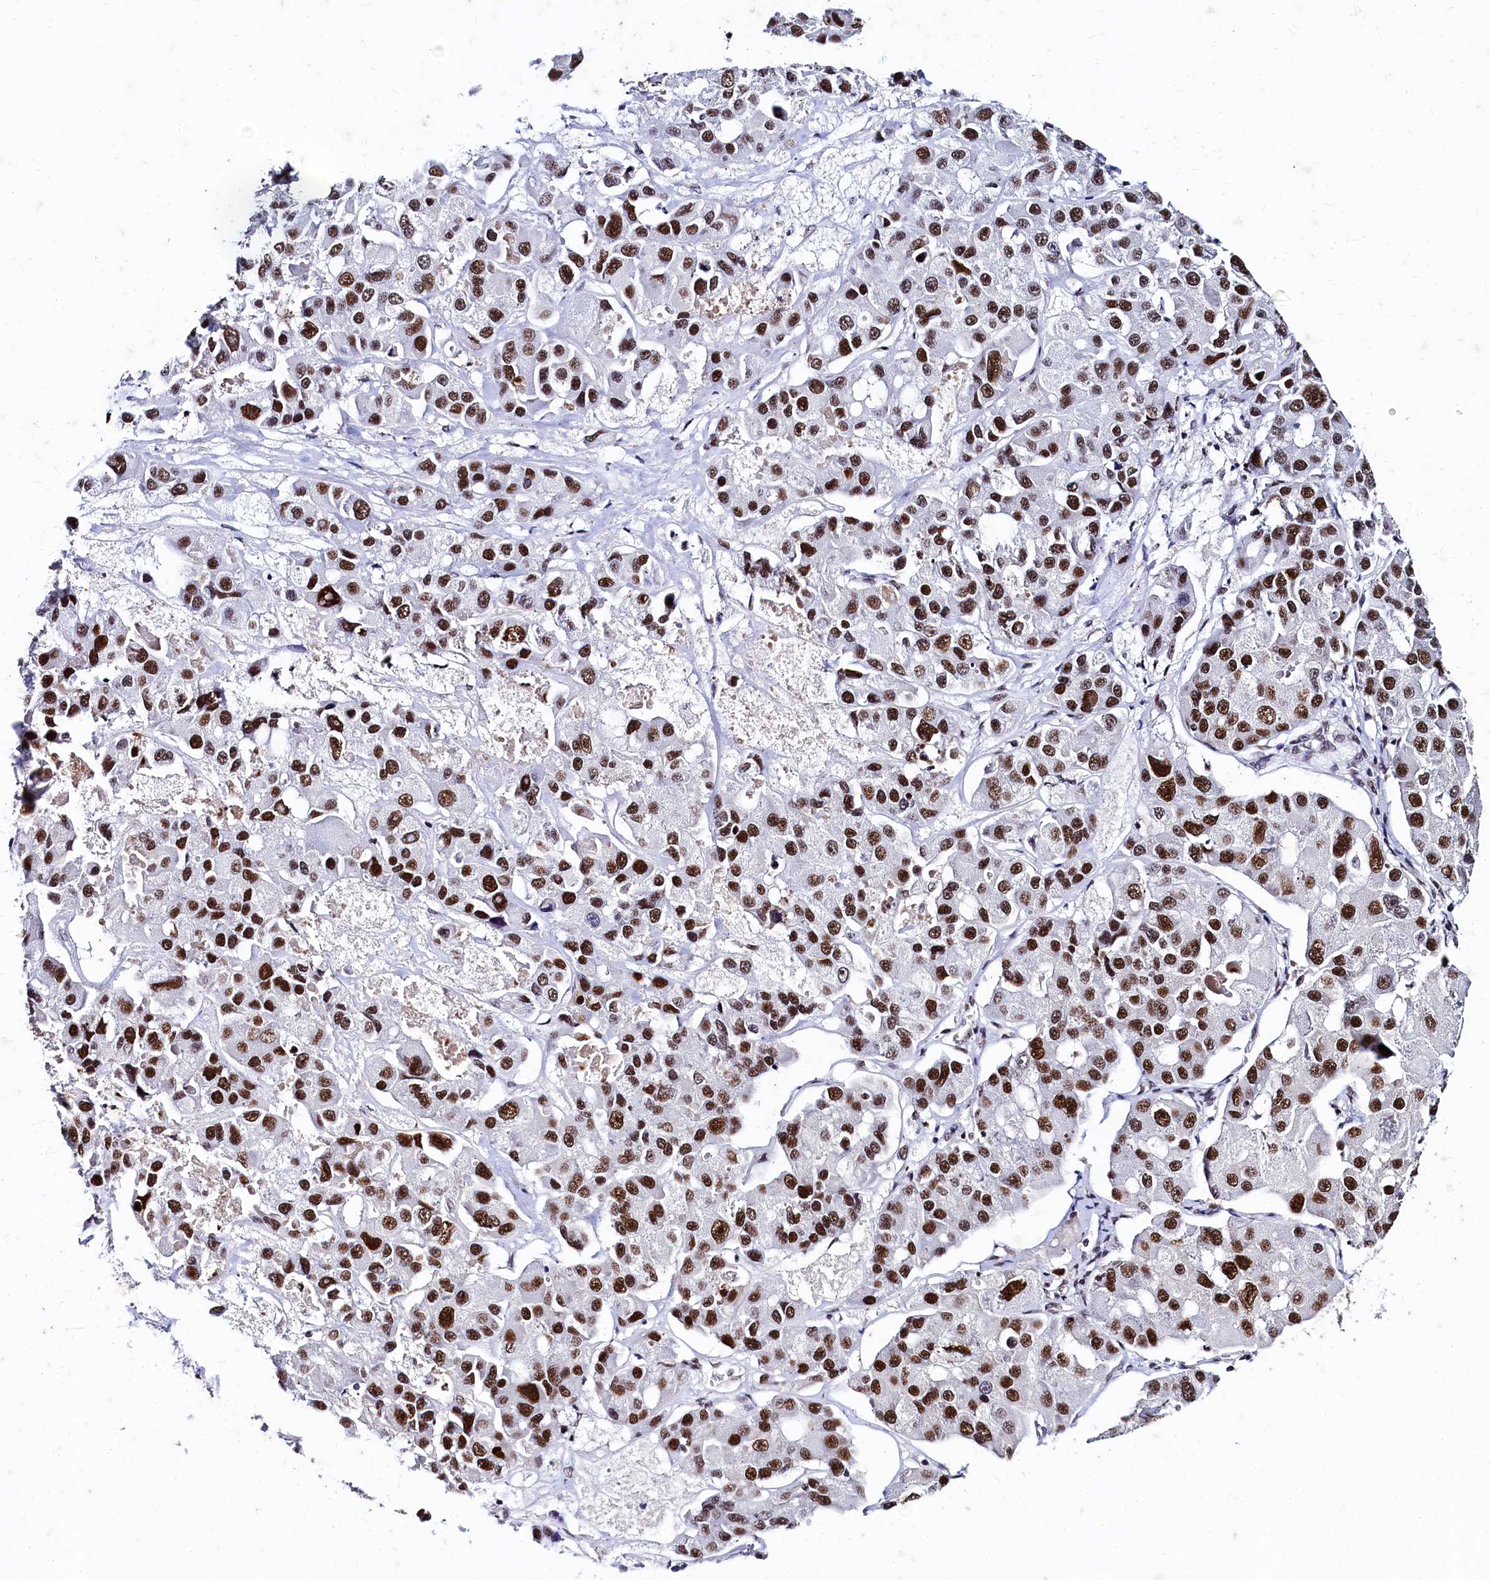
{"staining": {"intensity": "strong", "quantity": ">75%", "location": "nuclear"}, "tissue": "lung cancer", "cell_type": "Tumor cells", "image_type": "cancer", "snomed": [{"axis": "morphology", "description": "Adenocarcinoma, NOS"}, {"axis": "topography", "description": "Lung"}], "caption": "Immunohistochemical staining of lung adenocarcinoma exhibits strong nuclear protein expression in about >75% of tumor cells. (Brightfield microscopy of DAB IHC at high magnification).", "gene": "CPSF7", "patient": {"sex": "female", "age": 54}}